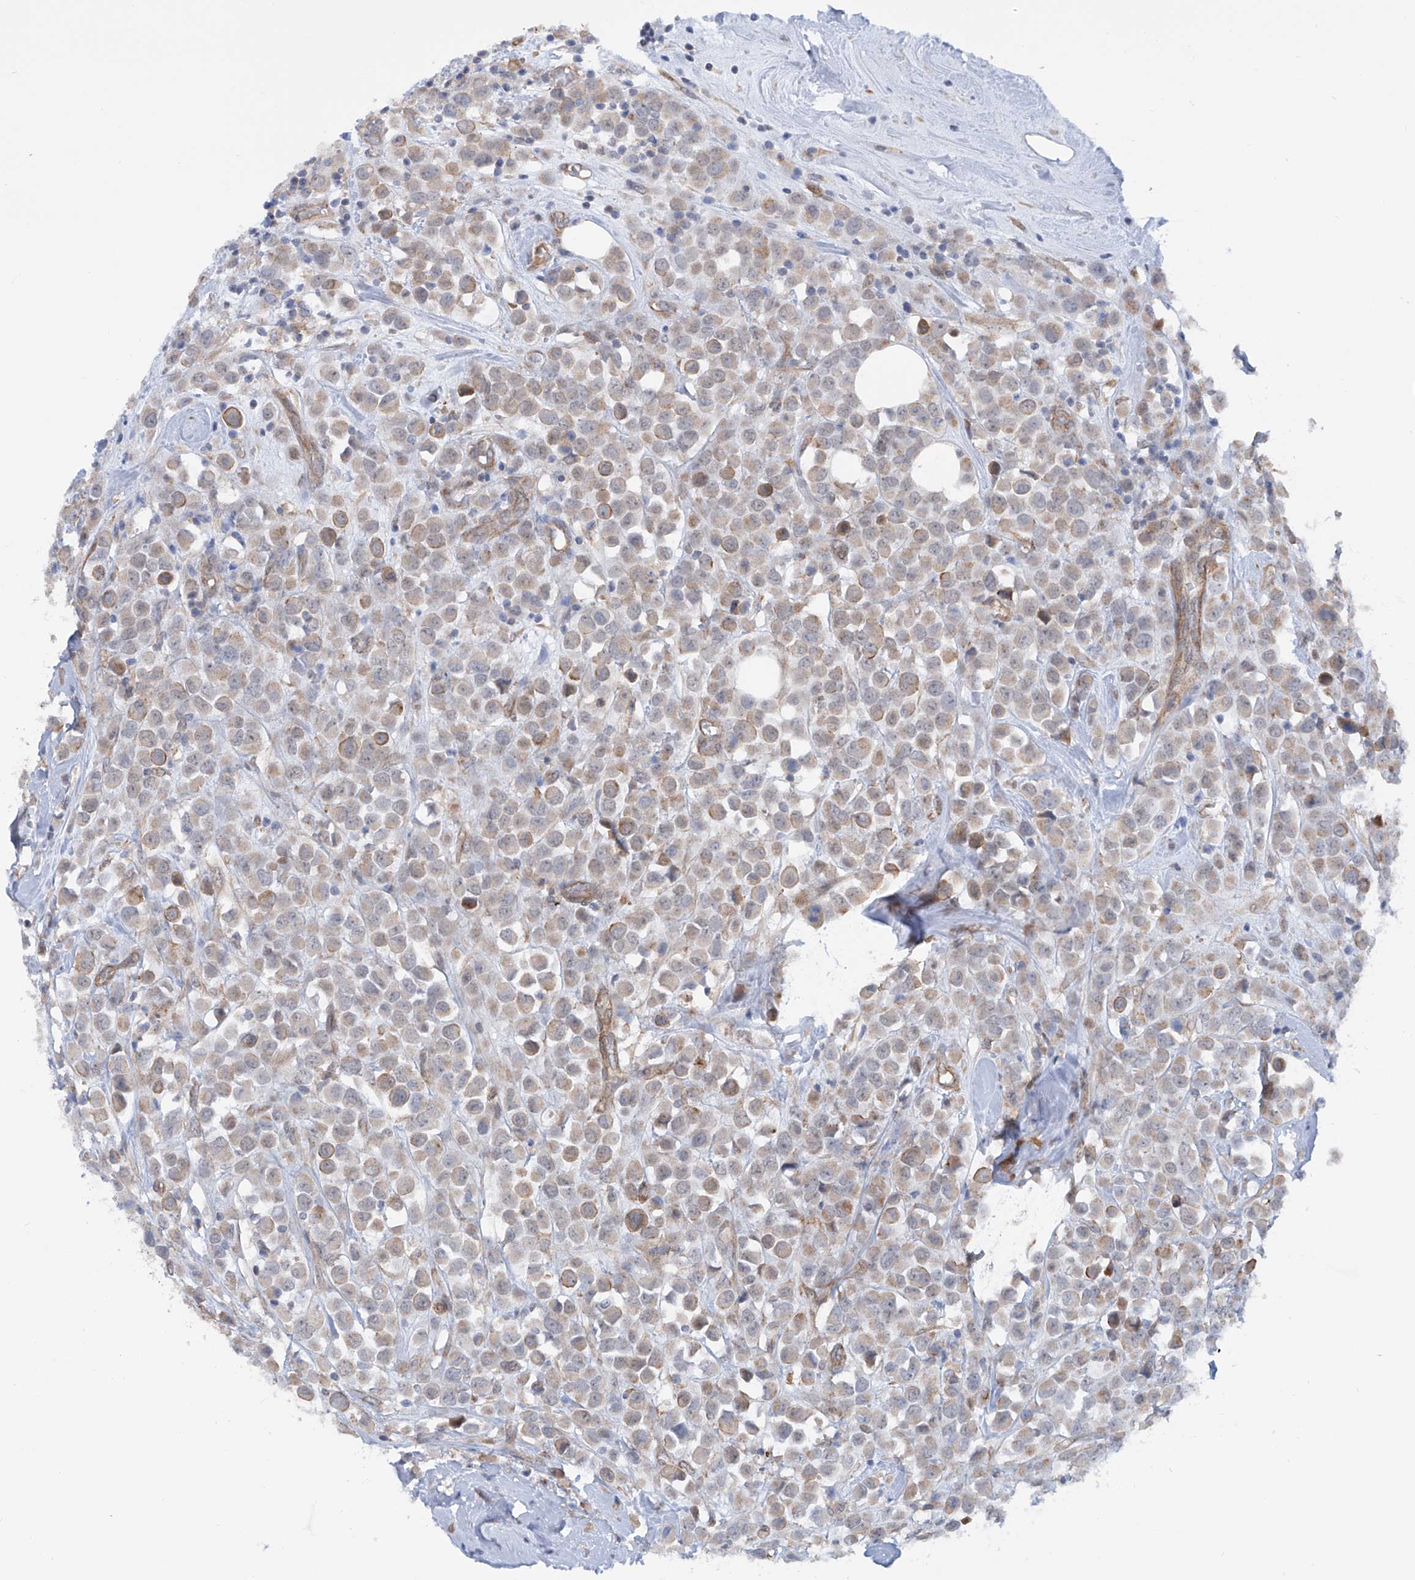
{"staining": {"intensity": "weak", "quantity": ">75%", "location": "cytoplasmic/membranous"}, "tissue": "breast cancer", "cell_type": "Tumor cells", "image_type": "cancer", "snomed": [{"axis": "morphology", "description": "Duct carcinoma"}, {"axis": "topography", "description": "Breast"}], "caption": "A micrograph showing weak cytoplasmic/membranous expression in approximately >75% of tumor cells in breast cancer (invasive ductal carcinoma), as visualized by brown immunohistochemical staining.", "gene": "ZNF490", "patient": {"sex": "female", "age": 61}}